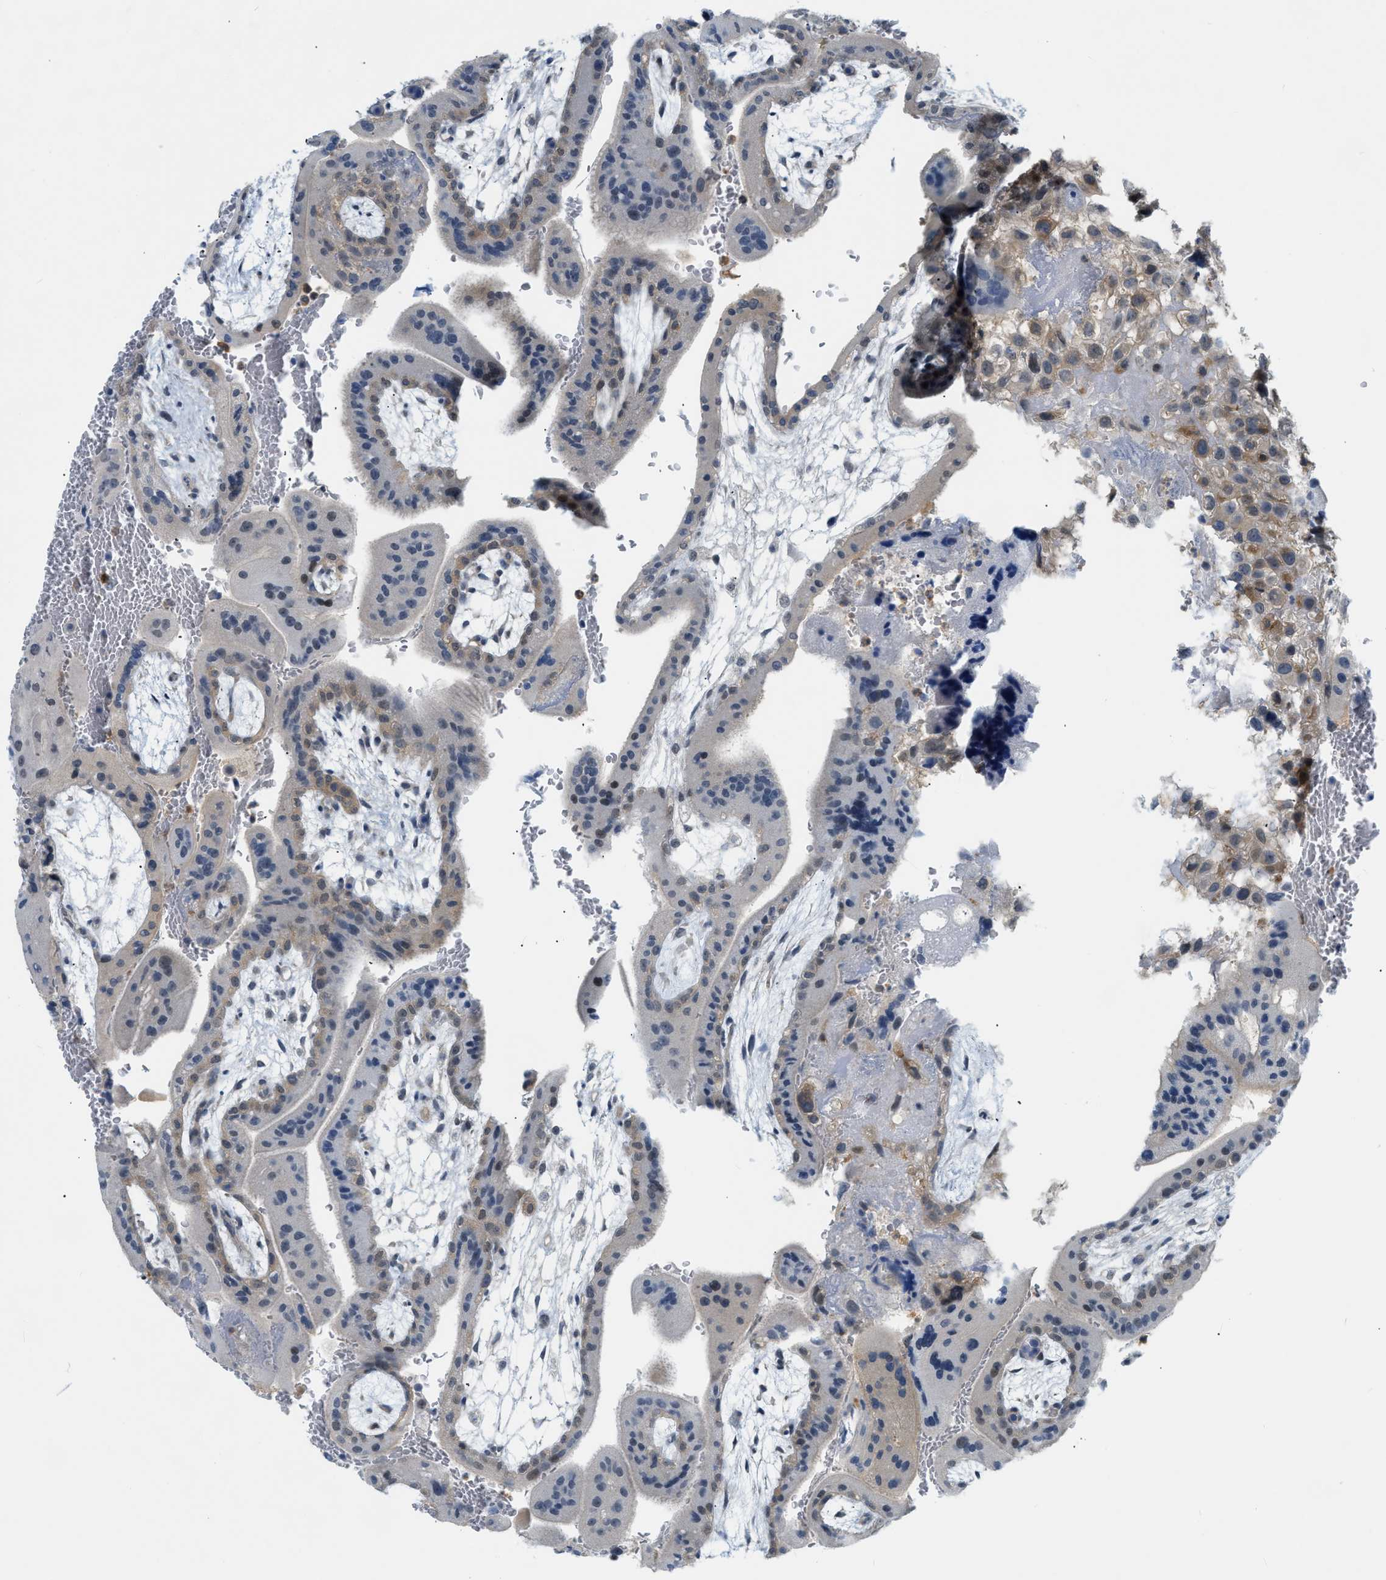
{"staining": {"intensity": "weak", "quantity": ">75%", "location": "cytoplasmic/membranous"}, "tissue": "placenta", "cell_type": "Decidual cells", "image_type": "normal", "snomed": [{"axis": "morphology", "description": "Normal tissue, NOS"}, {"axis": "topography", "description": "Placenta"}], "caption": "This image displays immunohistochemistry (IHC) staining of unremarkable placenta, with low weak cytoplasmic/membranous staining in approximately >75% of decidual cells.", "gene": "ZNF408", "patient": {"sex": "female", "age": 35}}